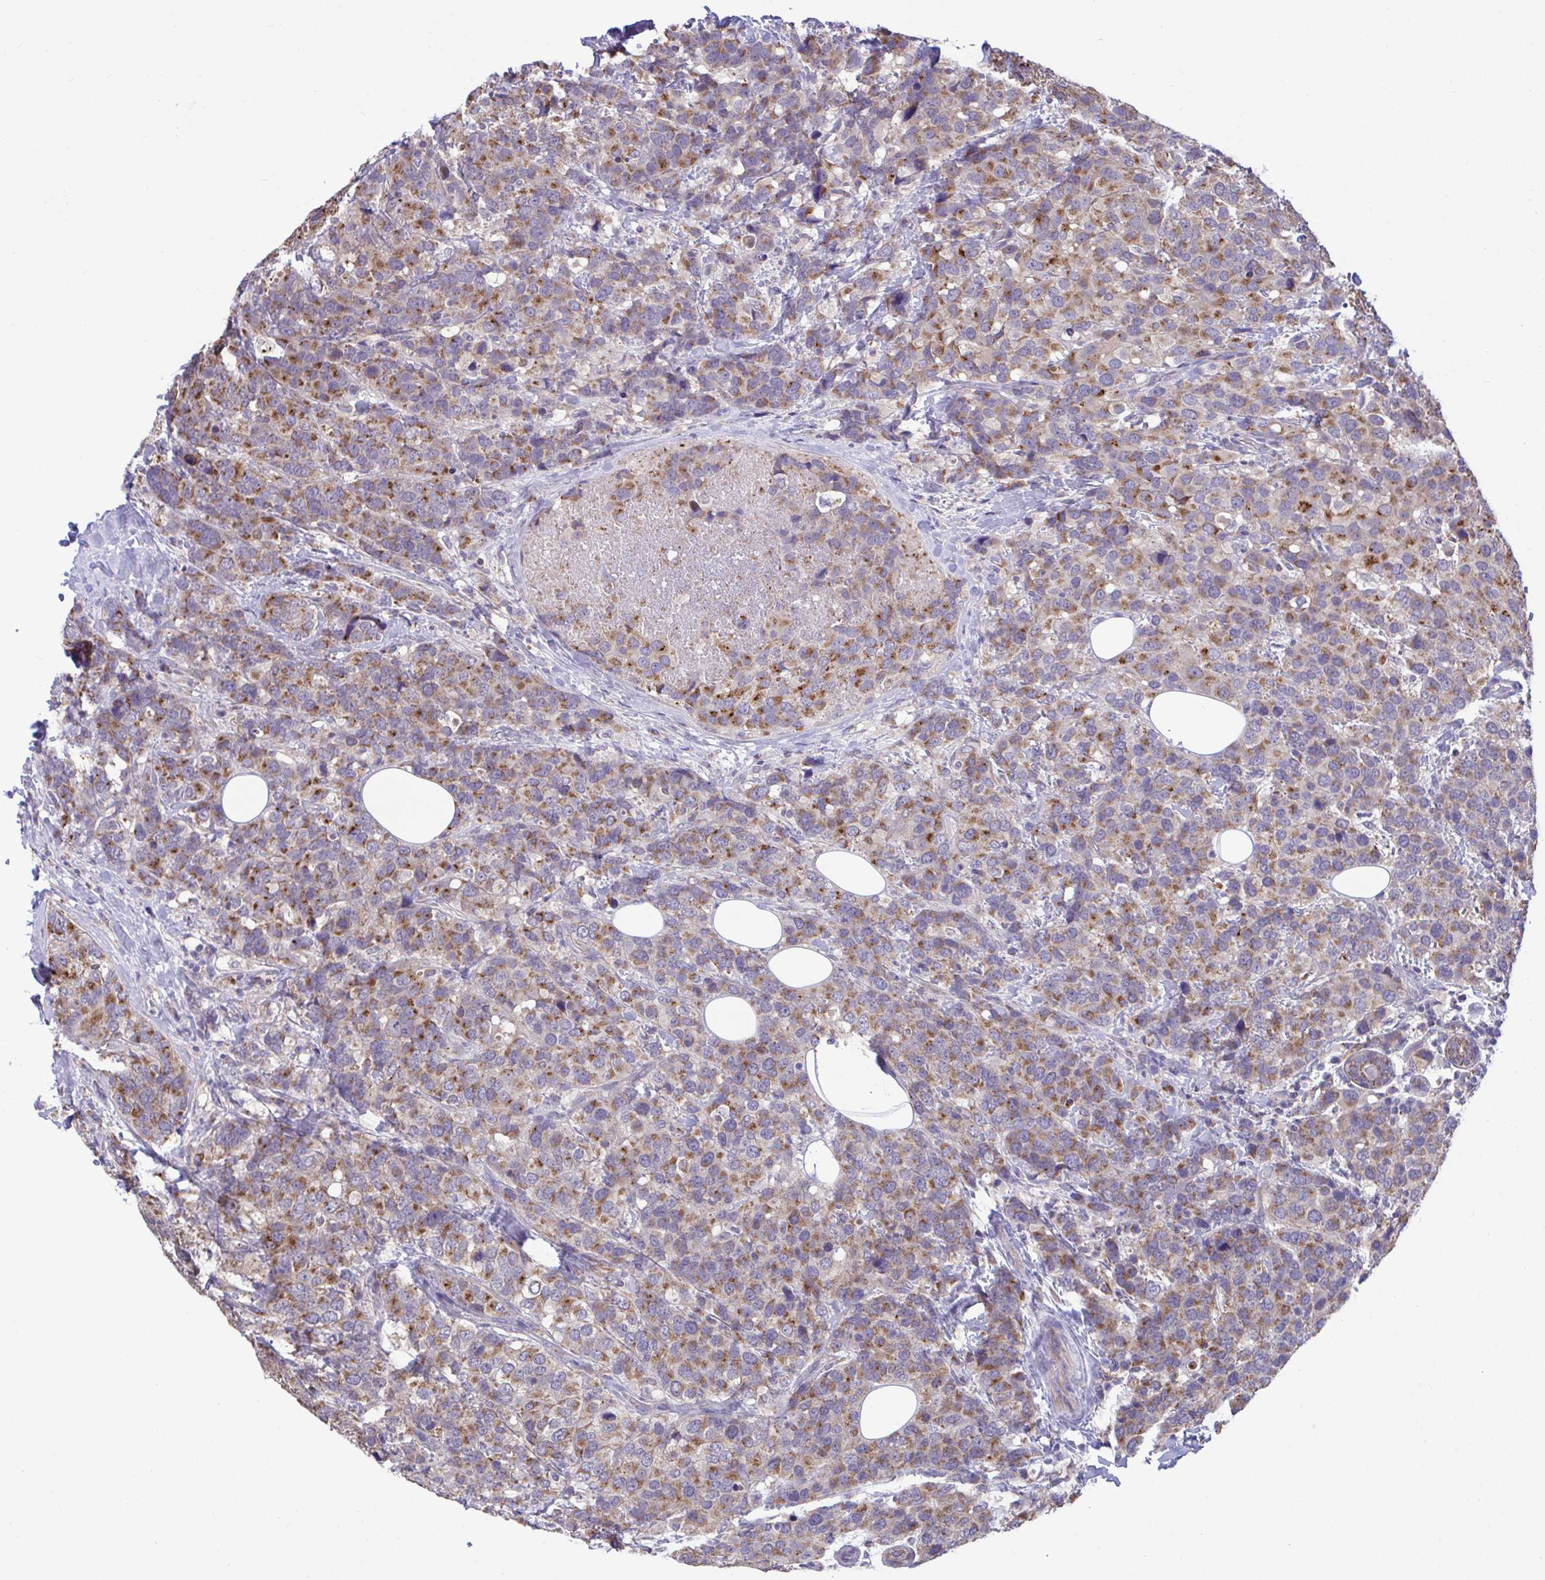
{"staining": {"intensity": "moderate", "quantity": ">75%", "location": "cytoplasmic/membranous"}, "tissue": "breast cancer", "cell_type": "Tumor cells", "image_type": "cancer", "snomed": [{"axis": "morphology", "description": "Lobular carcinoma"}, {"axis": "topography", "description": "Breast"}], "caption": "Immunohistochemical staining of lobular carcinoma (breast) displays medium levels of moderate cytoplasmic/membranous protein expression in about >75% of tumor cells. The protein of interest is stained brown, and the nuclei are stained in blue (DAB IHC with brightfield microscopy, high magnification).", "gene": "SARS2", "patient": {"sex": "female", "age": 59}}